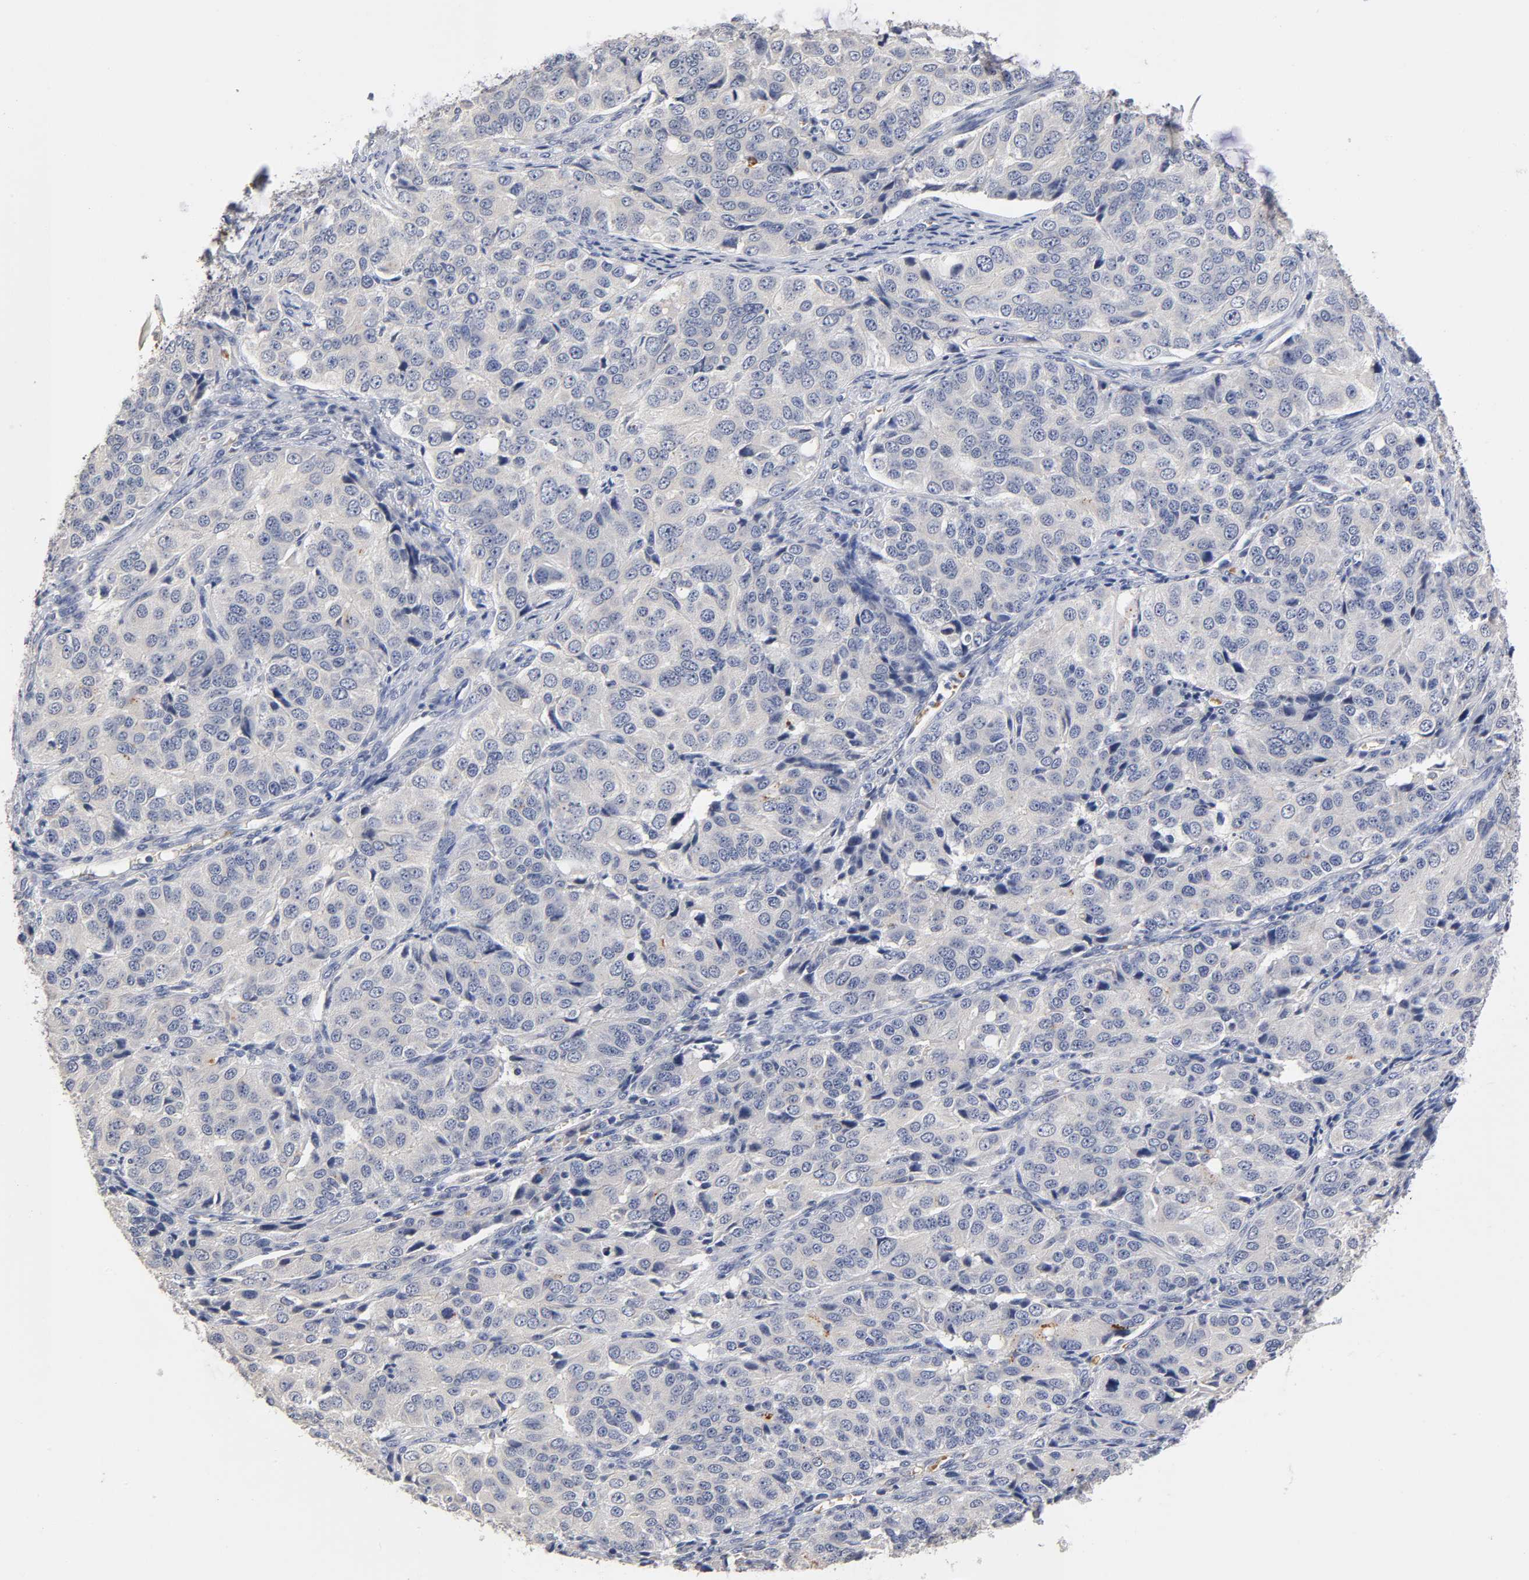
{"staining": {"intensity": "negative", "quantity": "none", "location": "none"}, "tissue": "ovarian cancer", "cell_type": "Tumor cells", "image_type": "cancer", "snomed": [{"axis": "morphology", "description": "Carcinoma, endometroid"}, {"axis": "topography", "description": "Ovary"}], "caption": "Endometroid carcinoma (ovarian) stained for a protein using immunohistochemistry displays no staining tumor cells.", "gene": "OVOL1", "patient": {"sex": "female", "age": 51}}